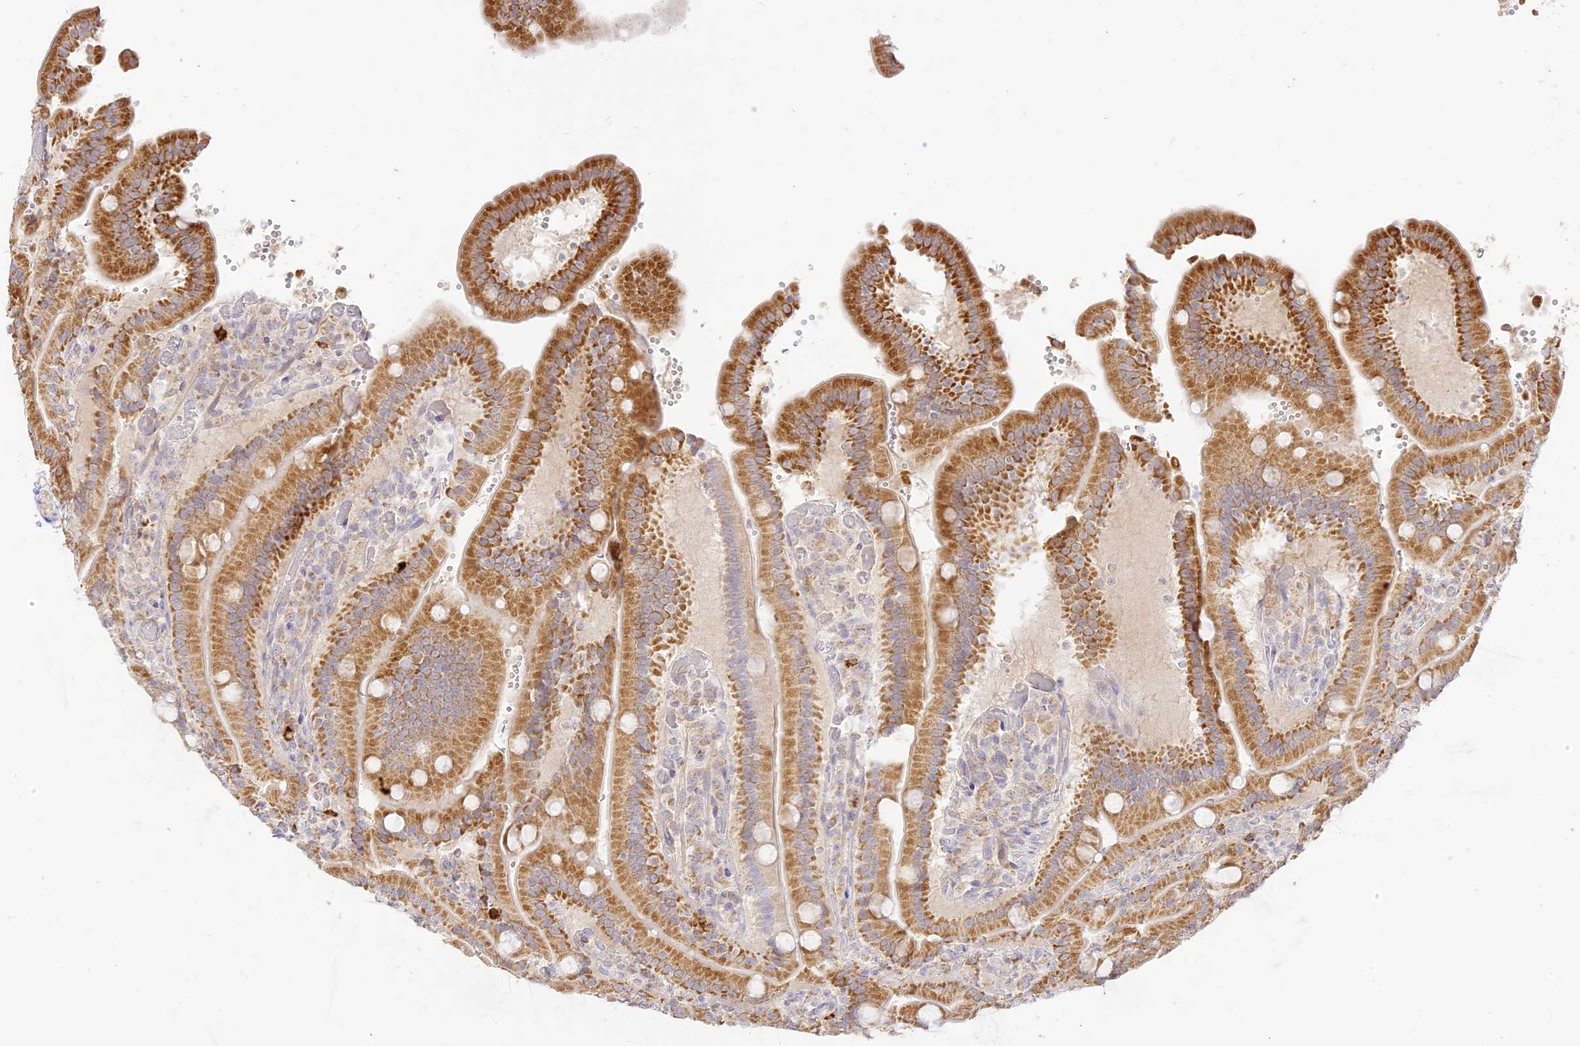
{"staining": {"intensity": "strong", "quantity": ">75%", "location": "cytoplasmic/membranous"}, "tissue": "duodenum", "cell_type": "Glandular cells", "image_type": "normal", "snomed": [{"axis": "morphology", "description": "Normal tissue, NOS"}, {"axis": "topography", "description": "Duodenum"}], "caption": "Protein staining by immunohistochemistry reveals strong cytoplasmic/membranous expression in approximately >75% of glandular cells in normal duodenum. Using DAB (brown) and hematoxylin (blue) stains, captured at high magnification using brightfield microscopy.", "gene": "LRRC15", "patient": {"sex": "female", "age": 62}}